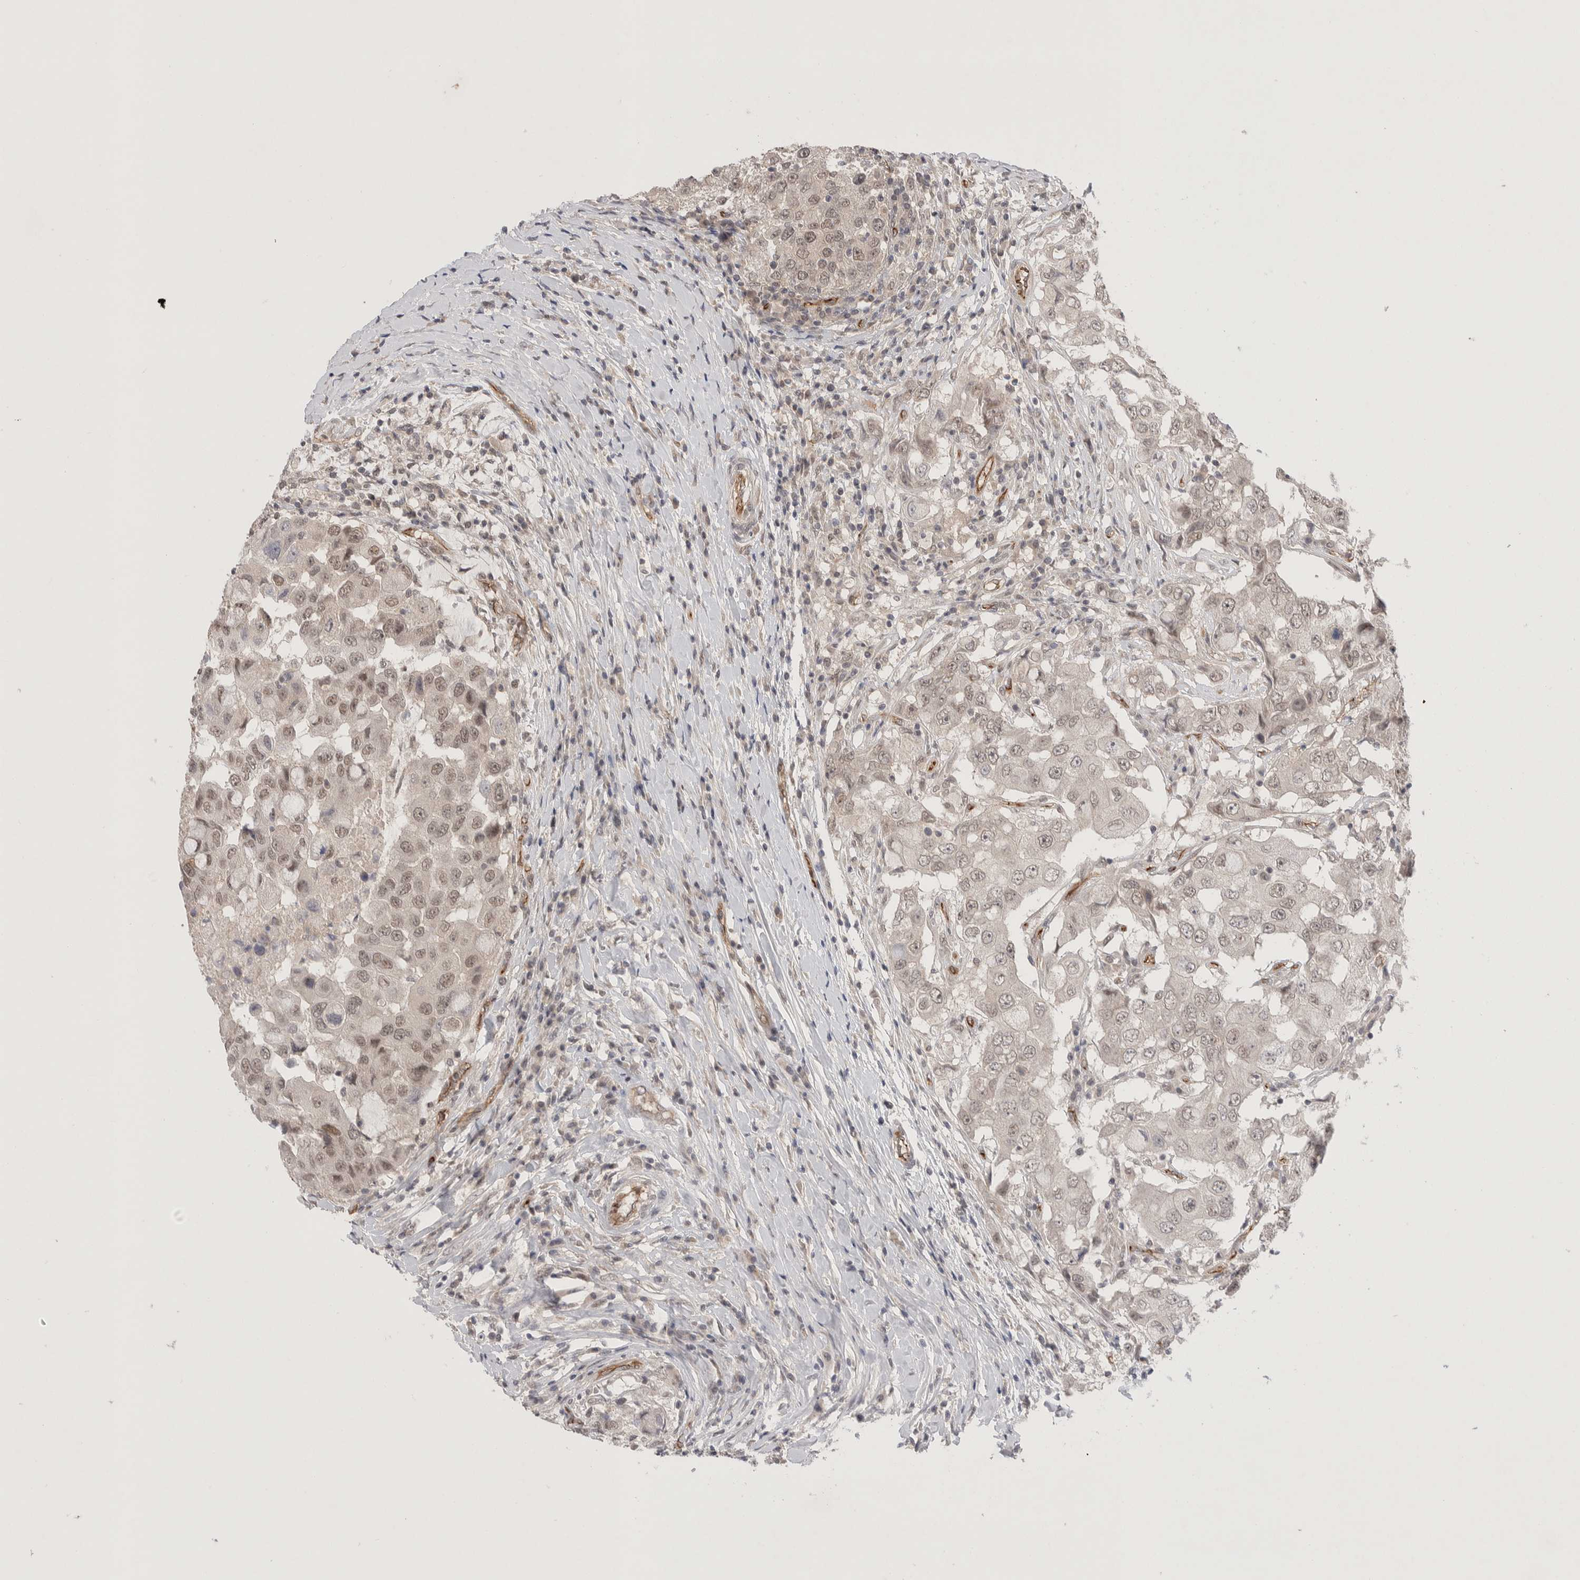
{"staining": {"intensity": "weak", "quantity": "25%-75%", "location": "nuclear"}, "tissue": "breast cancer", "cell_type": "Tumor cells", "image_type": "cancer", "snomed": [{"axis": "morphology", "description": "Duct carcinoma"}, {"axis": "topography", "description": "Breast"}], "caption": "Tumor cells show low levels of weak nuclear positivity in about 25%-75% of cells in breast infiltrating ductal carcinoma. (DAB (3,3'-diaminobenzidine) IHC, brown staining for protein, blue staining for nuclei).", "gene": "ZNF704", "patient": {"sex": "female", "age": 27}}